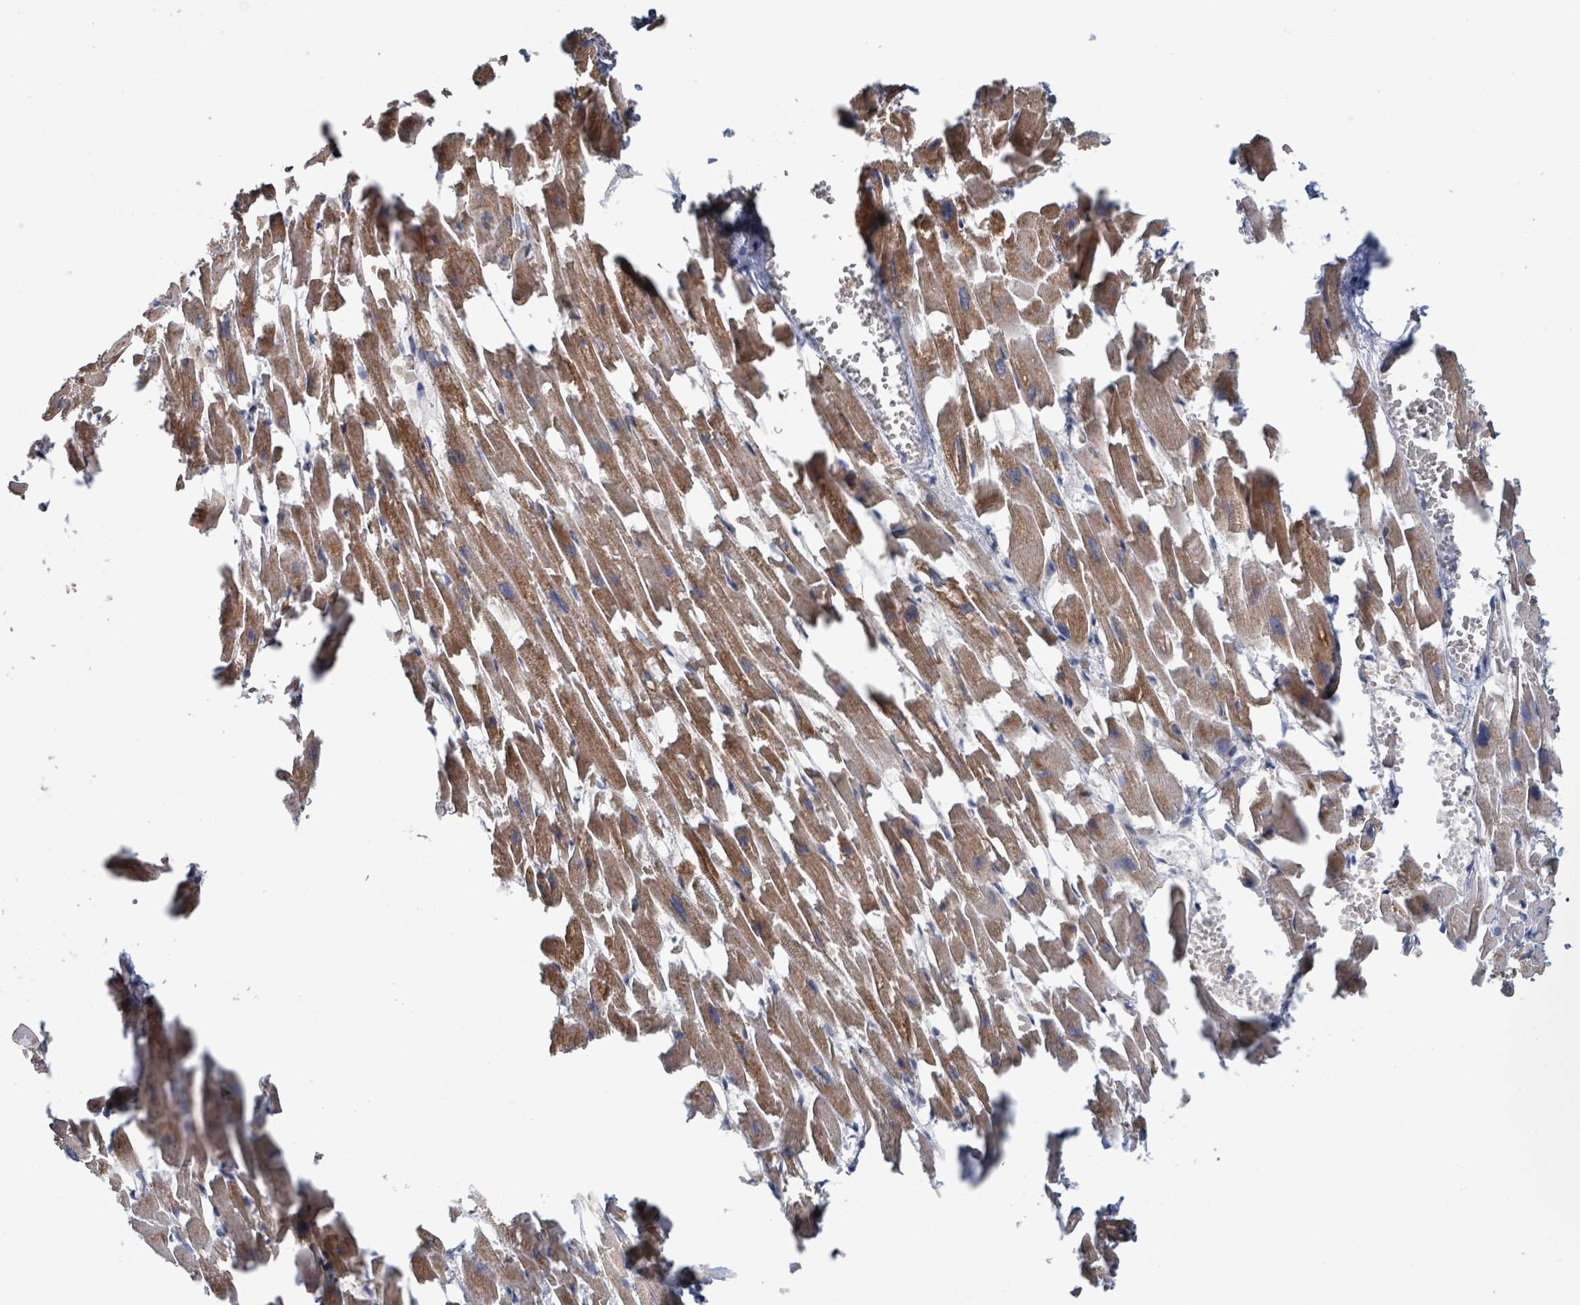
{"staining": {"intensity": "strong", "quantity": ">75%", "location": "cytoplasmic/membranous"}, "tissue": "heart muscle", "cell_type": "Cardiomyocytes", "image_type": "normal", "snomed": [{"axis": "morphology", "description": "Normal tissue, NOS"}, {"axis": "topography", "description": "Heart"}], "caption": "Heart muscle was stained to show a protein in brown. There is high levels of strong cytoplasmic/membranous positivity in approximately >75% of cardiomyocytes. (DAB (3,3'-diaminobenzidine) IHC with brightfield microscopy, high magnification).", "gene": "PLAAT1", "patient": {"sex": "female", "age": 64}}